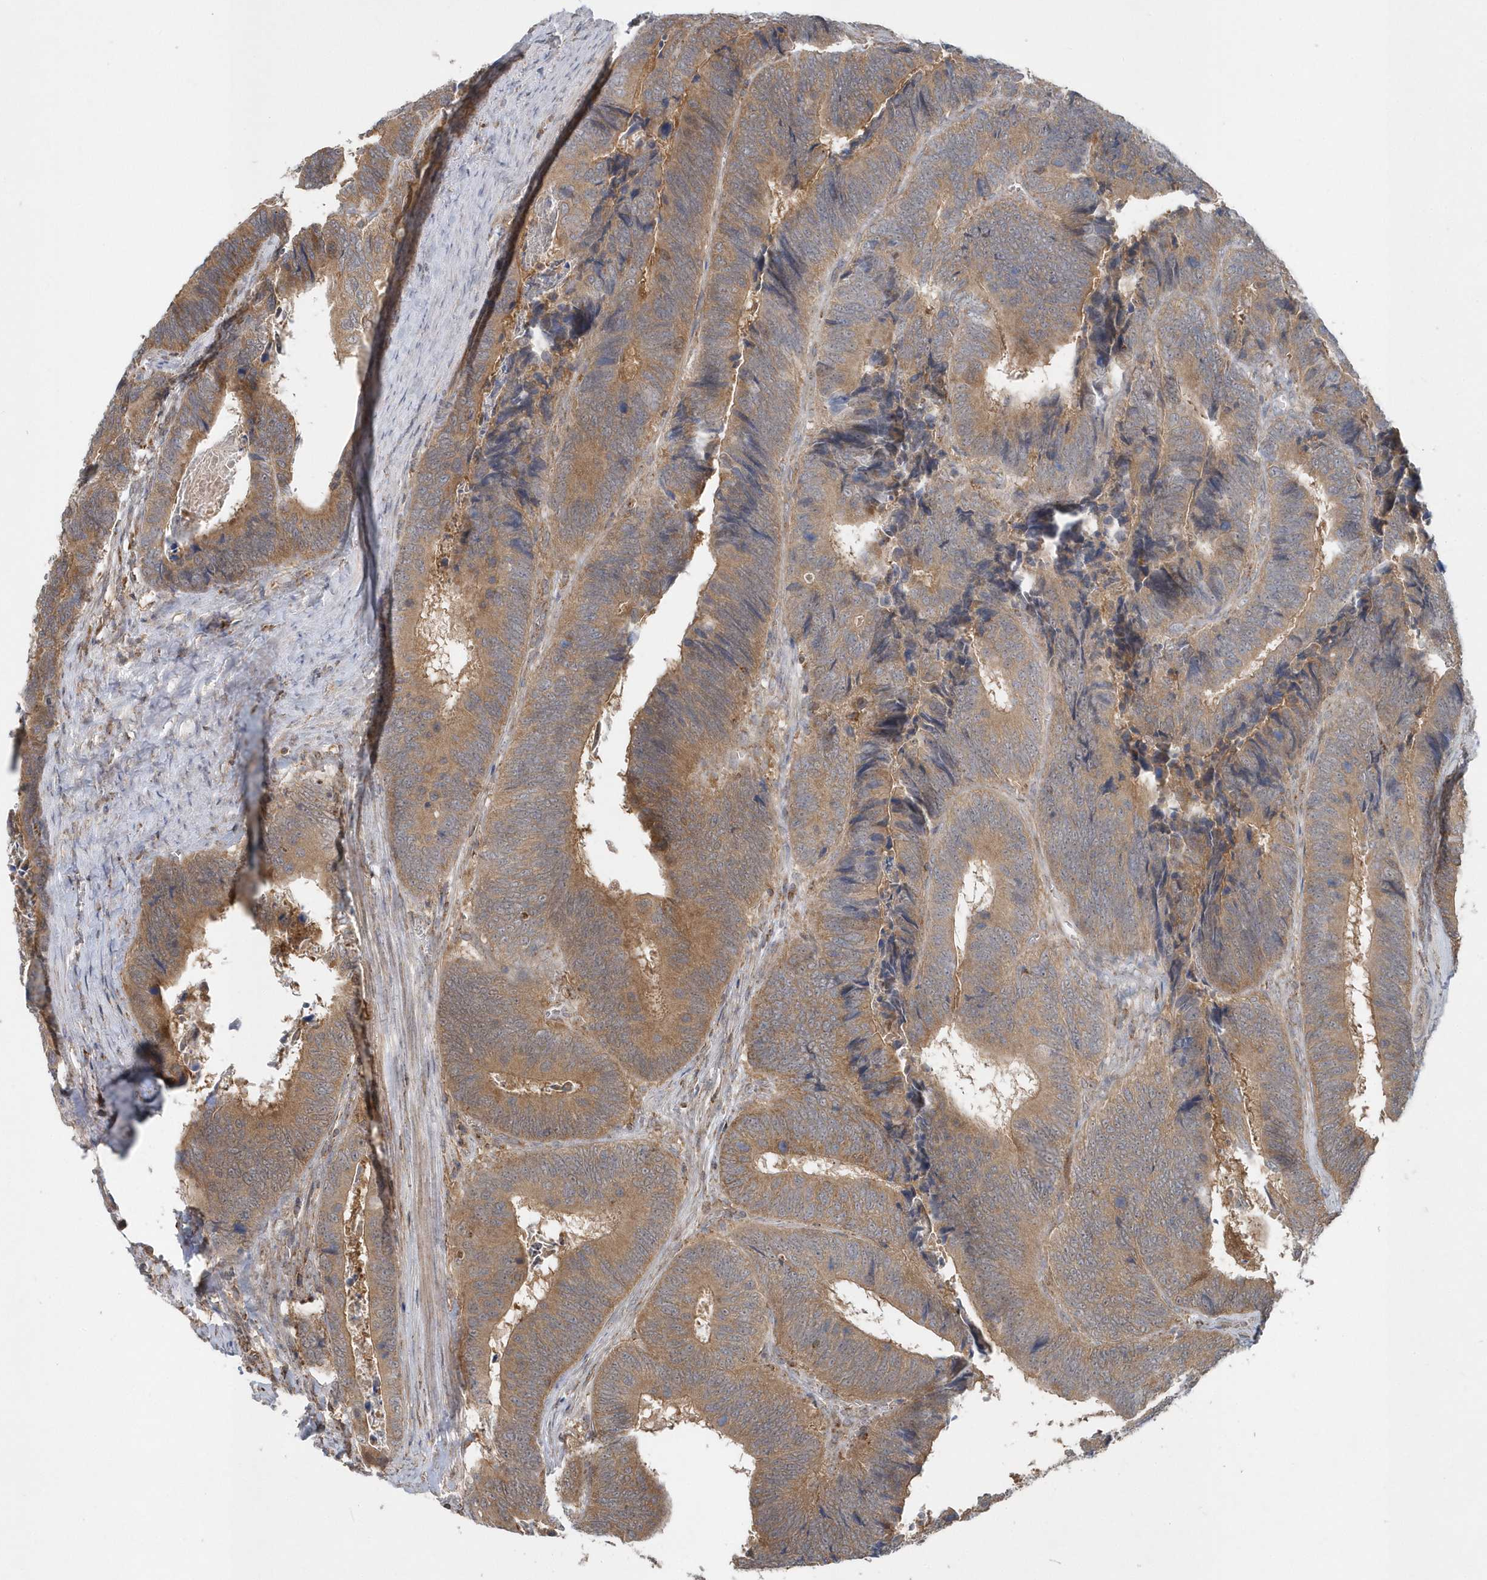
{"staining": {"intensity": "moderate", "quantity": ">75%", "location": "cytoplasmic/membranous"}, "tissue": "colorectal cancer", "cell_type": "Tumor cells", "image_type": "cancer", "snomed": [{"axis": "morphology", "description": "Adenocarcinoma, NOS"}, {"axis": "topography", "description": "Colon"}], "caption": "Colorectal adenocarcinoma stained with a protein marker exhibits moderate staining in tumor cells.", "gene": "PPP1R7", "patient": {"sex": "male", "age": 72}}